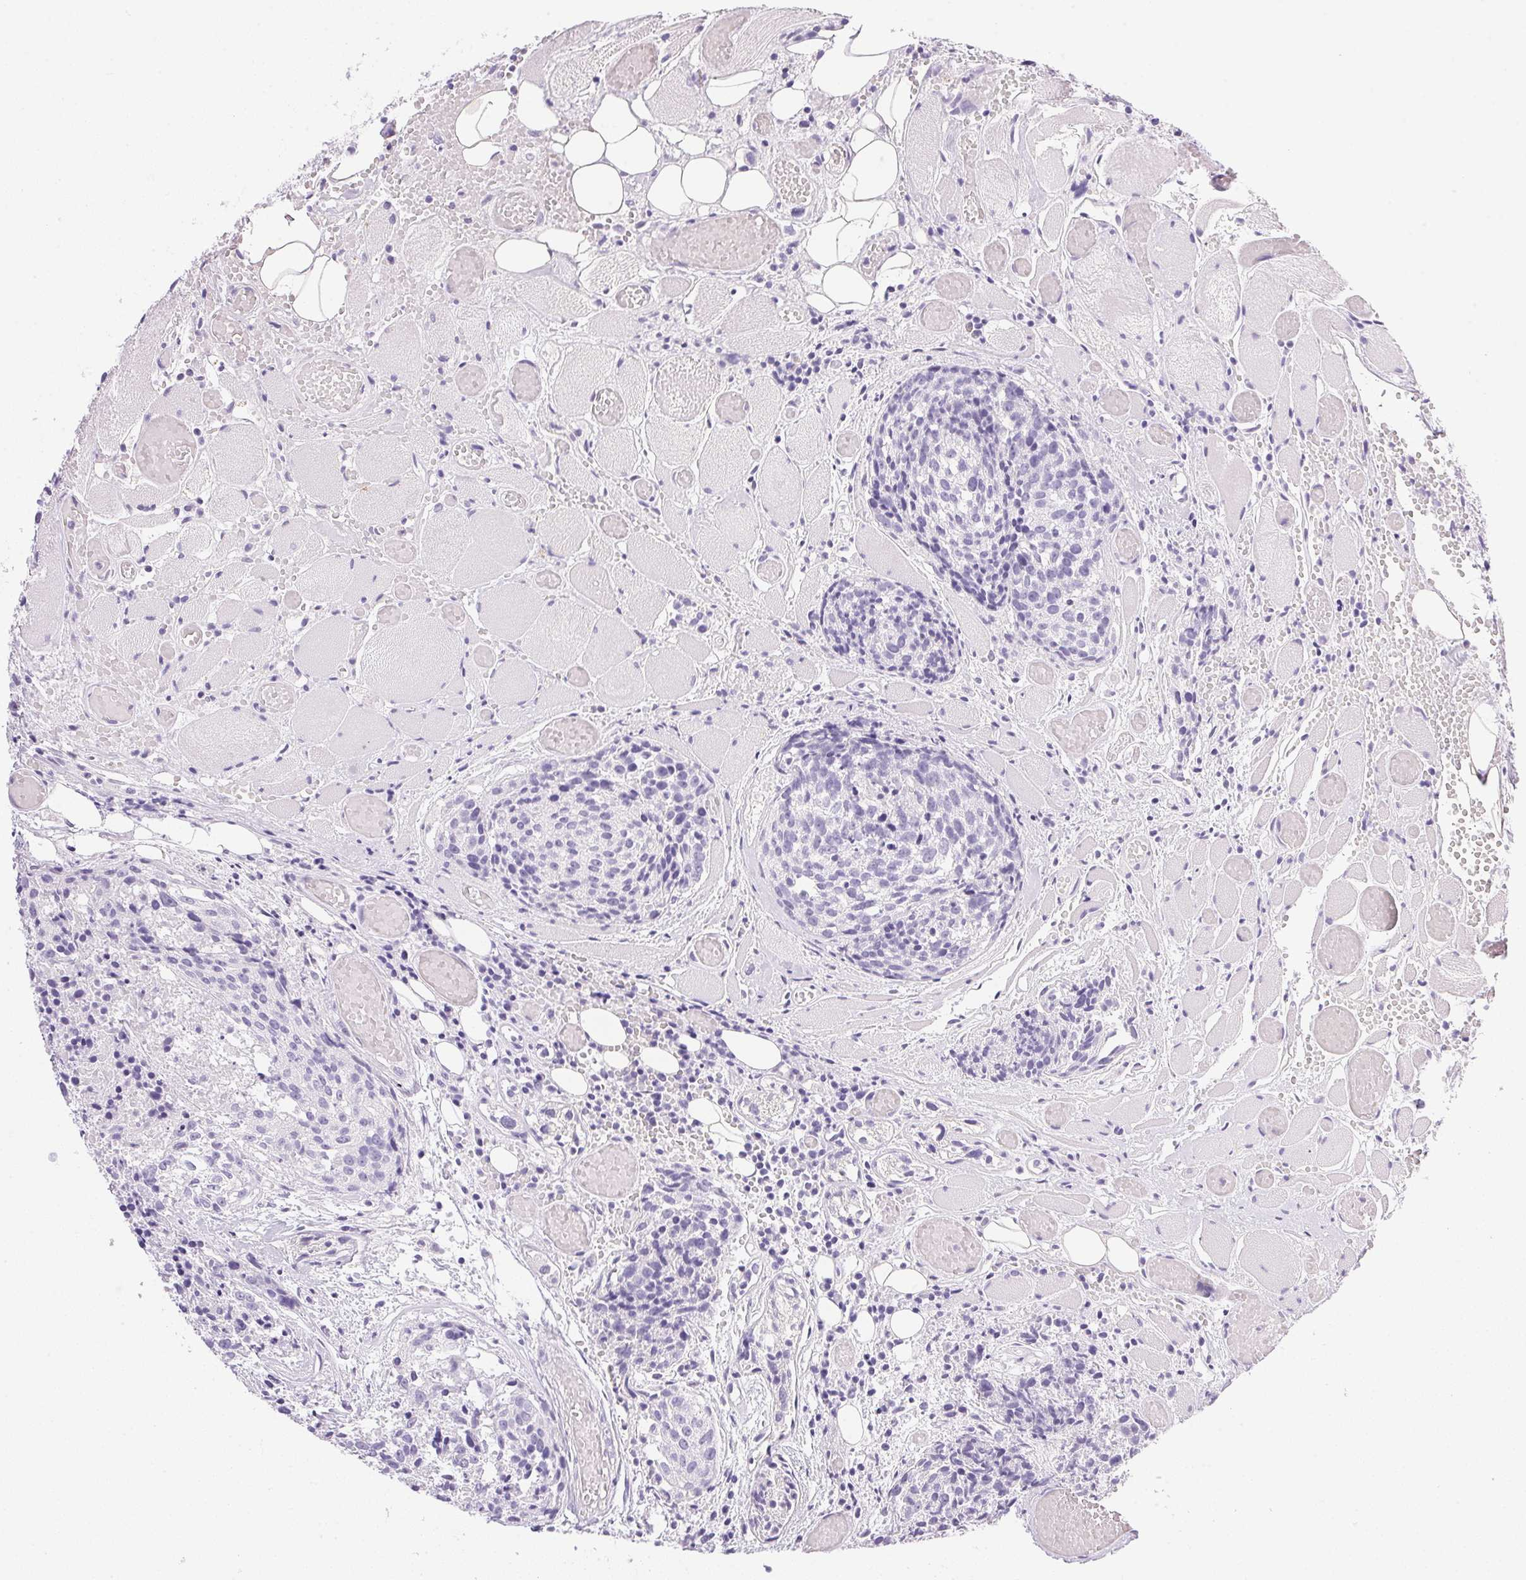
{"staining": {"intensity": "negative", "quantity": "none", "location": "none"}, "tissue": "head and neck cancer", "cell_type": "Tumor cells", "image_type": "cancer", "snomed": [{"axis": "morphology", "description": "Squamous cell carcinoma, NOS"}, {"axis": "topography", "description": "Oral tissue"}, {"axis": "topography", "description": "Head-Neck"}], "caption": "Head and neck cancer was stained to show a protein in brown. There is no significant expression in tumor cells. Nuclei are stained in blue.", "gene": "ATP6V0A4", "patient": {"sex": "male", "age": 64}}